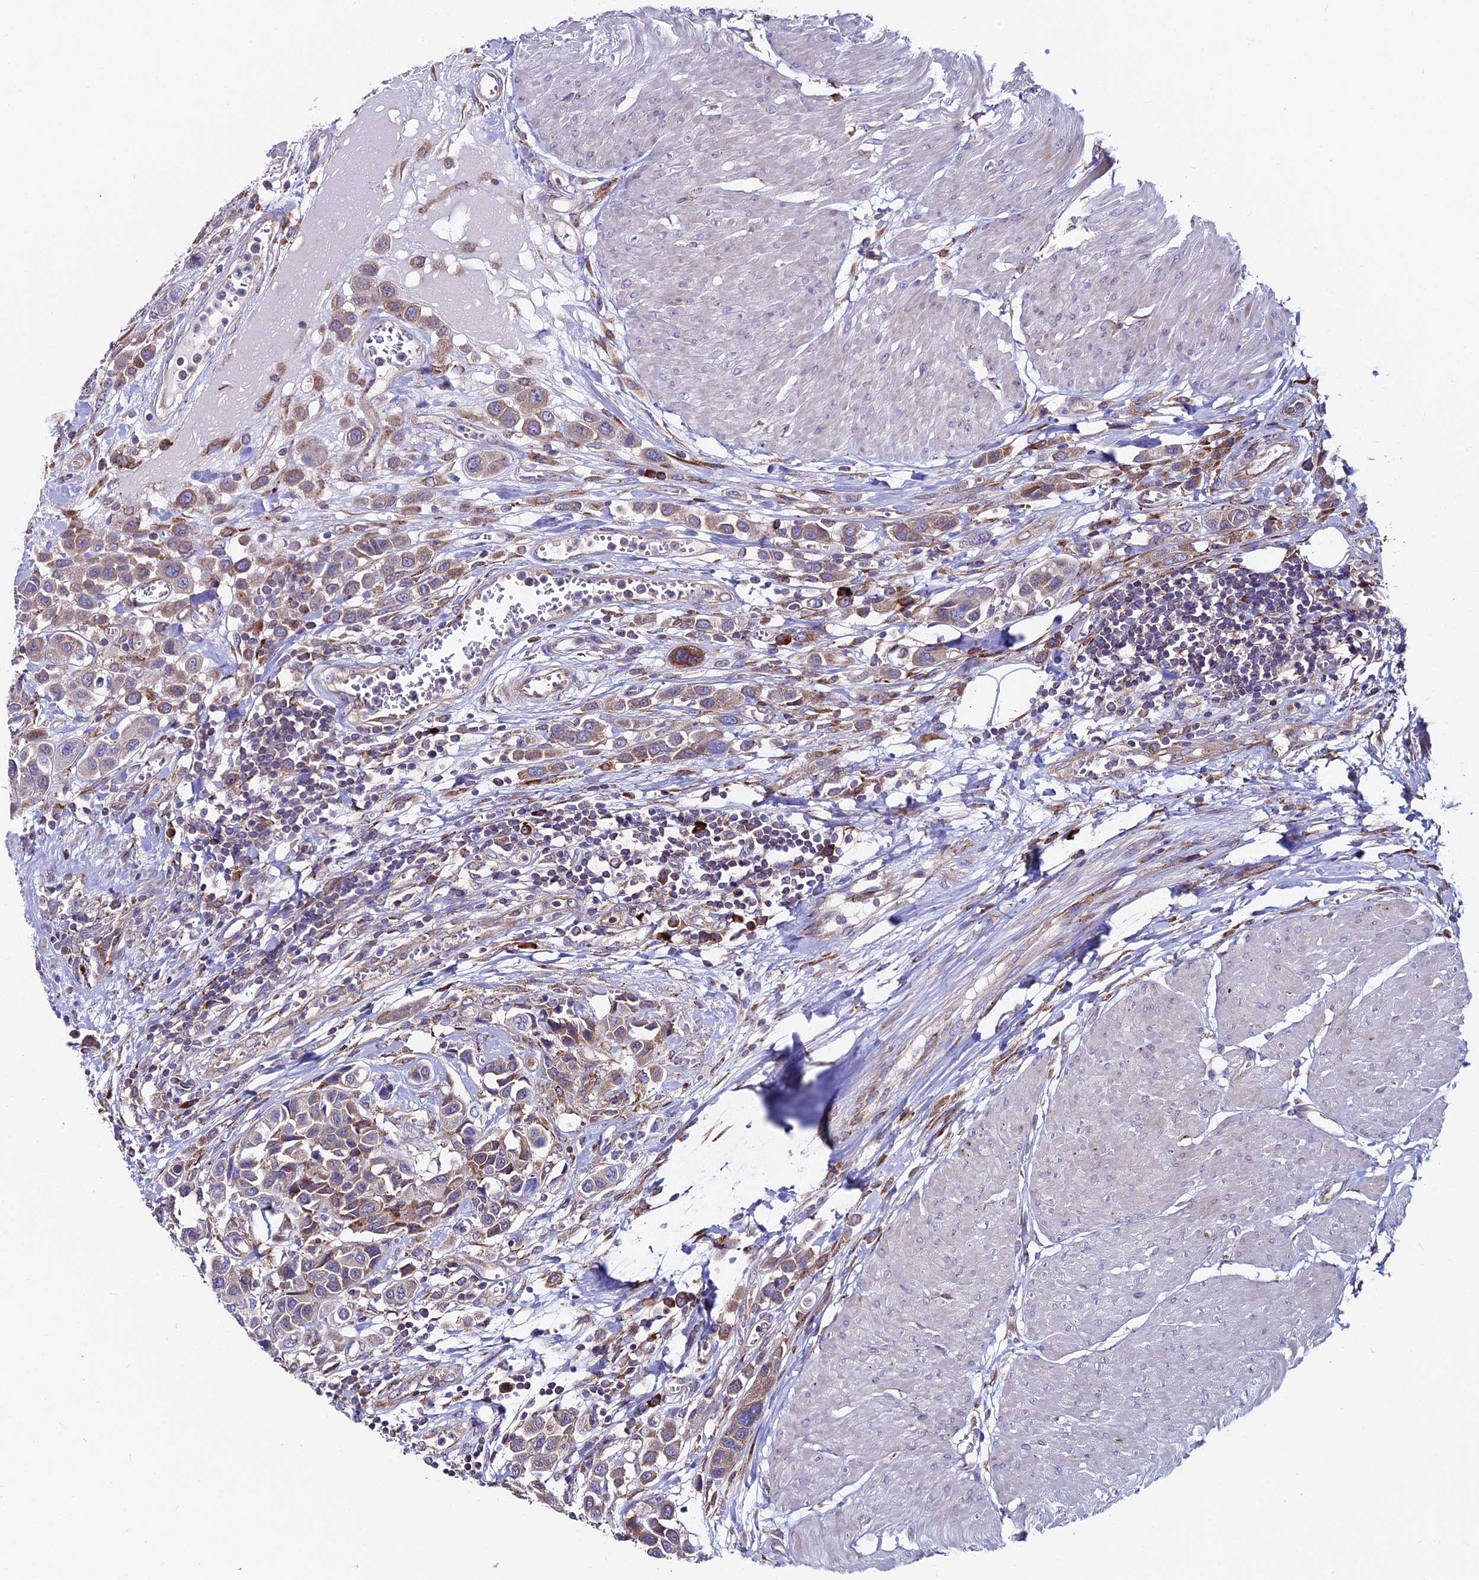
{"staining": {"intensity": "moderate", "quantity": "25%-75%", "location": "cytoplasmic/membranous"}, "tissue": "urothelial cancer", "cell_type": "Tumor cells", "image_type": "cancer", "snomed": [{"axis": "morphology", "description": "Urothelial carcinoma, High grade"}, {"axis": "topography", "description": "Urinary bladder"}], "caption": "Protein expression analysis of urothelial cancer shows moderate cytoplasmic/membranous expression in about 25%-75% of tumor cells.", "gene": "EIF3K", "patient": {"sex": "male", "age": 50}}